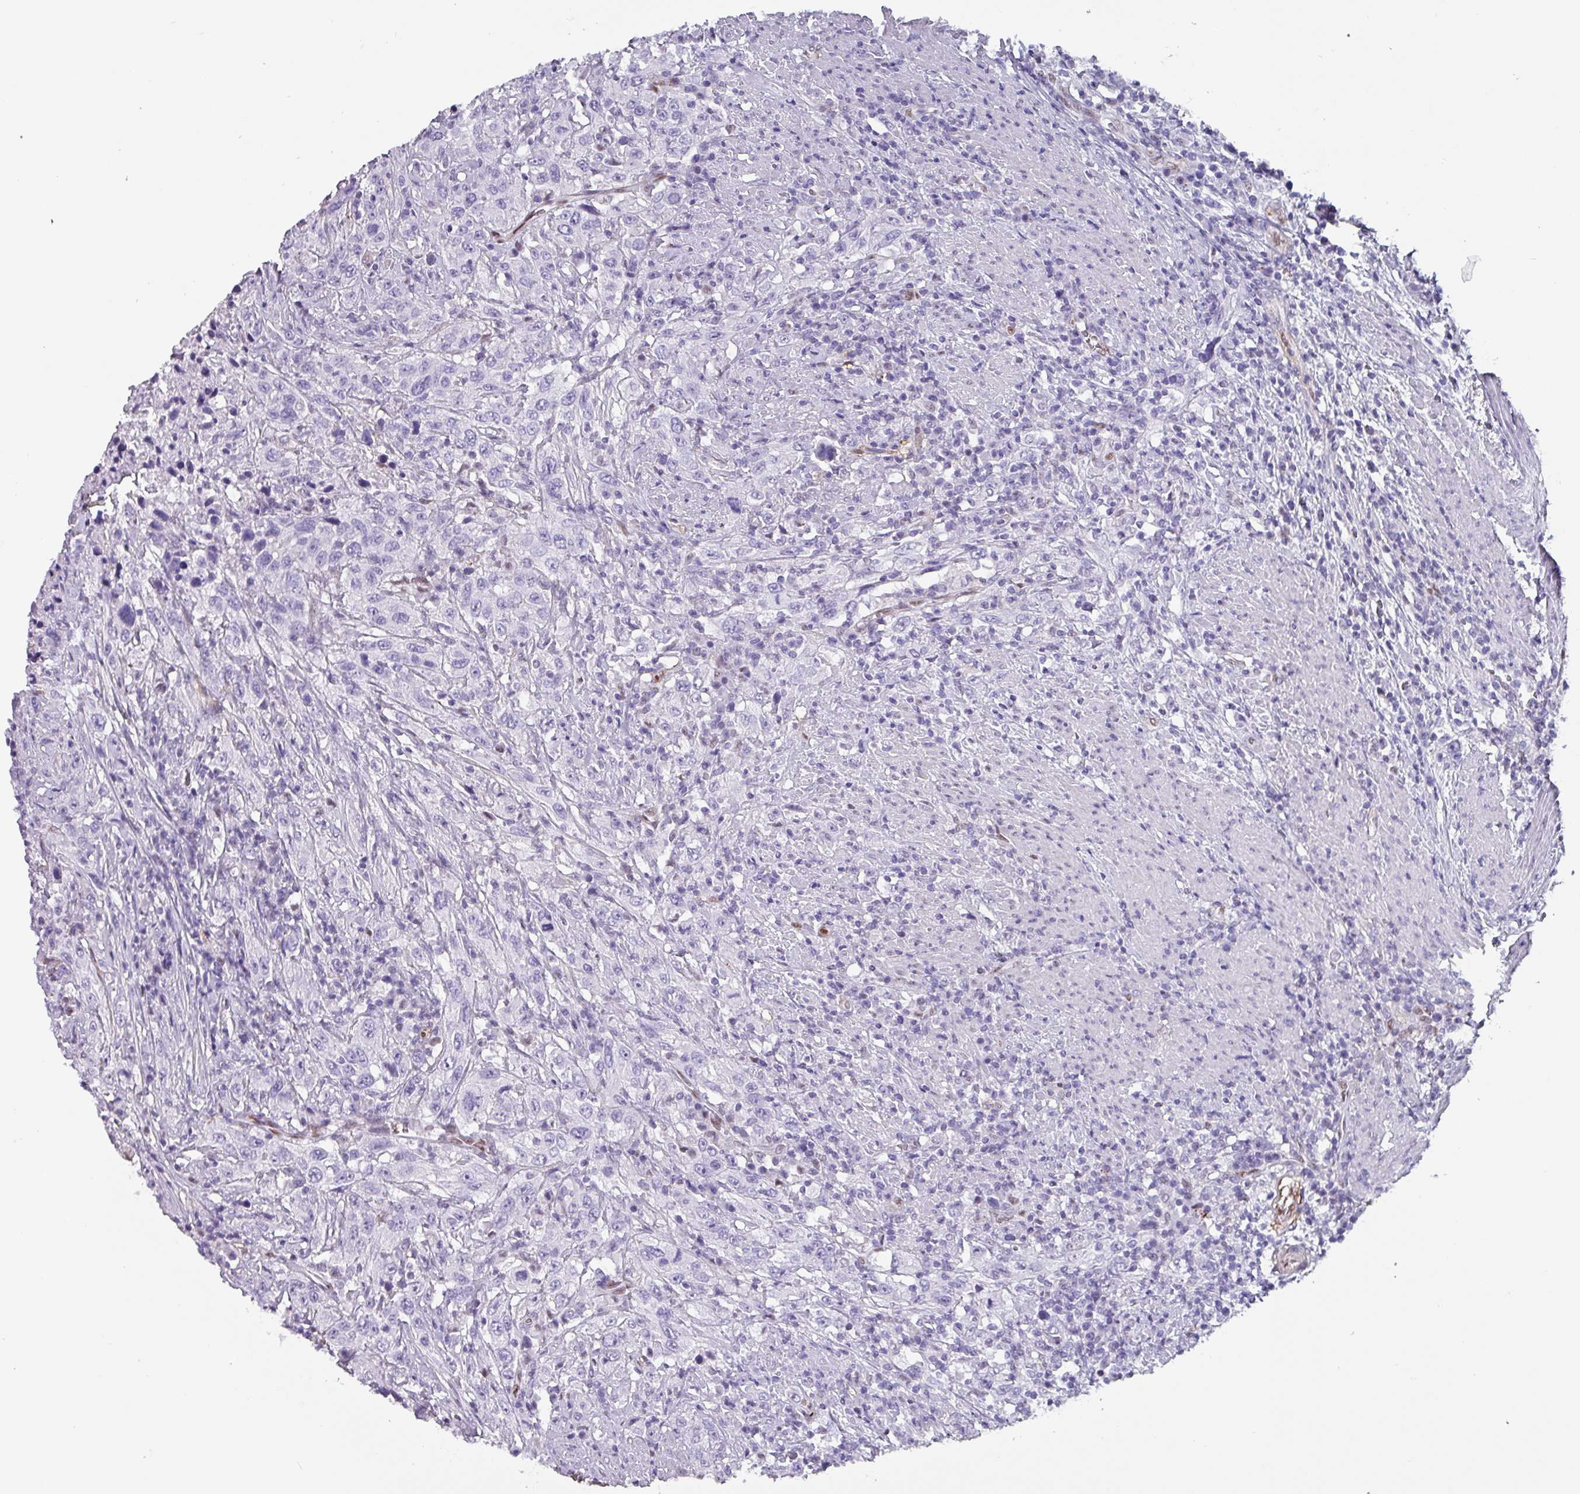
{"staining": {"intensity": "negative", "quantity": "none", "location": "none"}, "tissue": "urothelial cancer", "cell_type": "Tumor cells", "image_type": "cancer", "snomed": [{"axis": "morphology", "description": "Urothelial carcinoma, High grade"}, {"axis": "topography", "description": "Urinary bladder"}], "caption": "Immunohistochemistry (IHC) of human urothelial cancer reveals no staining in tumor cells.", "gene": "ZNF816-ZNF321P", "patient": {"sex": "male", "age": 61}}